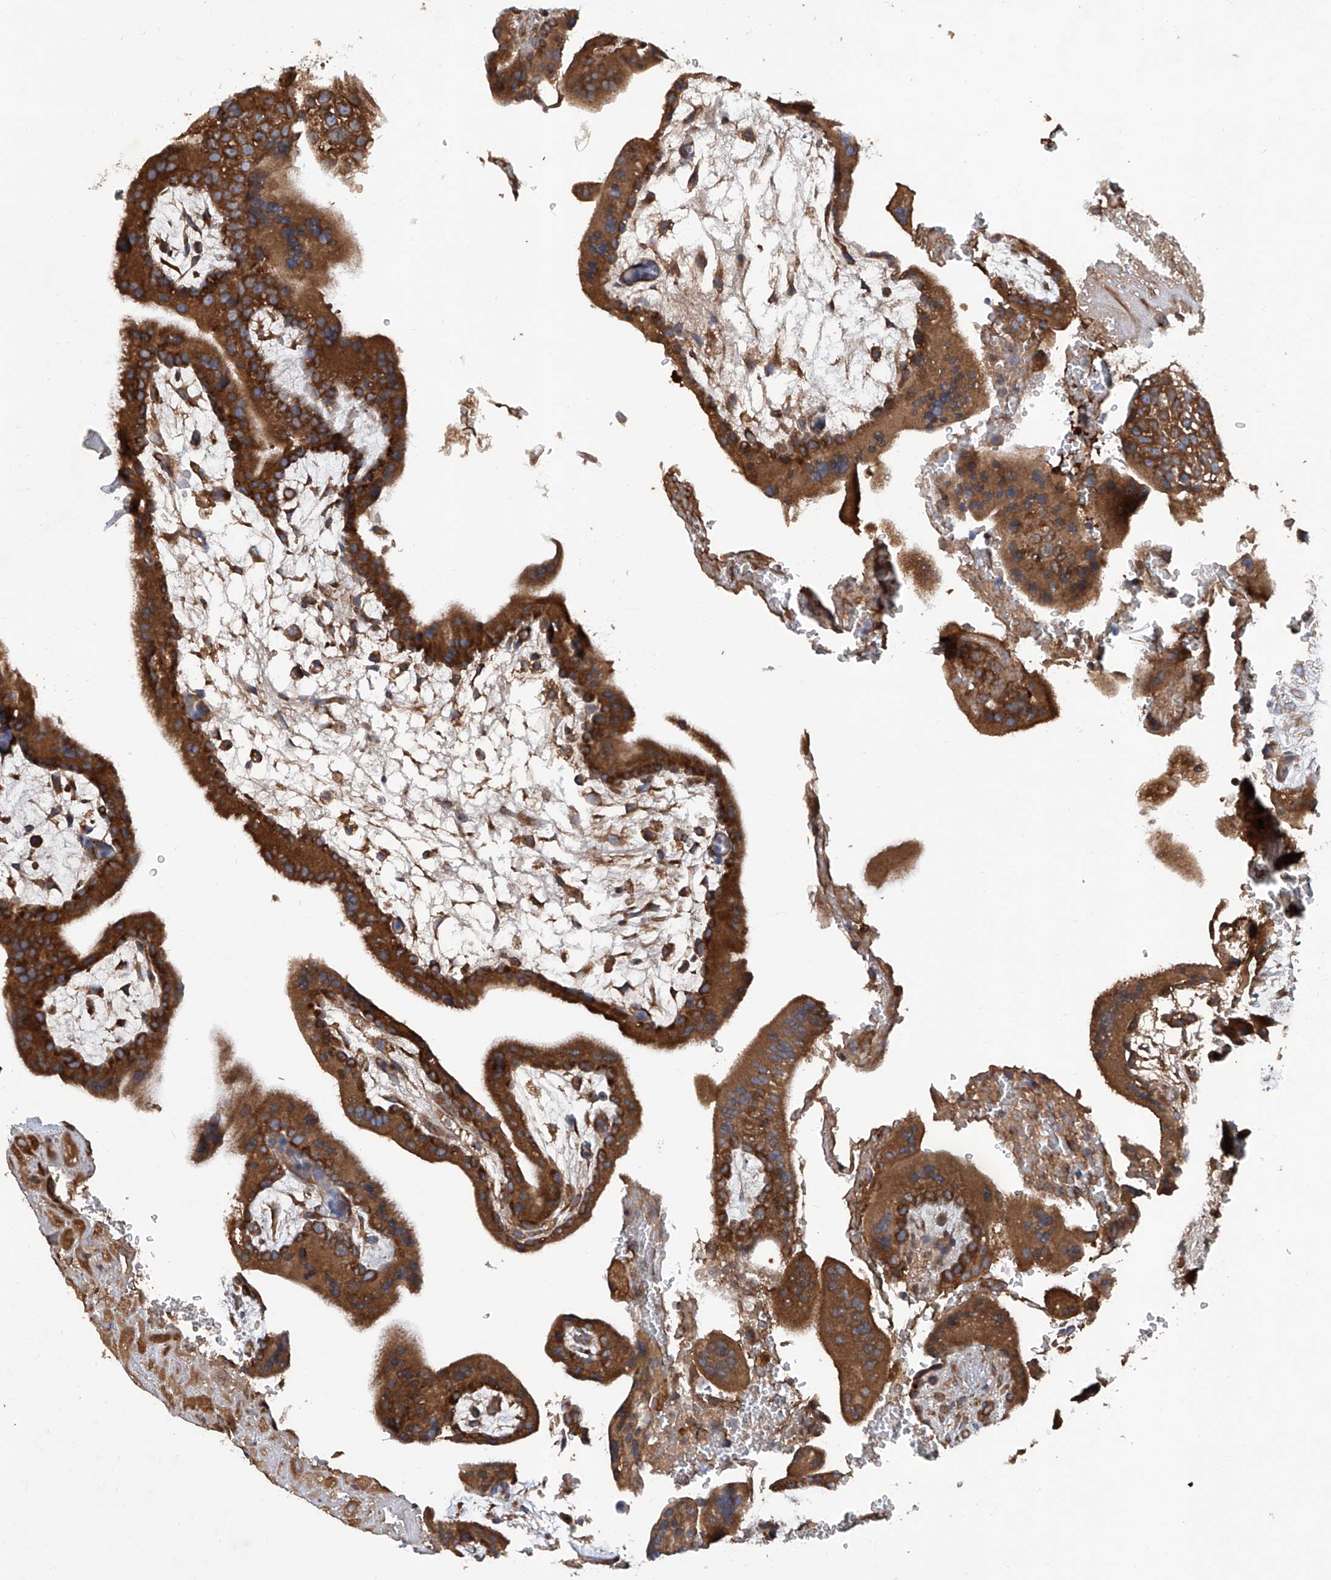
{"staining": {"intensity": "moderate", "quantity": ">75%", "location": "cytoplasmic/membranous"}, "tissue": "placenta", "cell_type": "Decidual cells", "image_type": "normal", "snomed": [{"axis": "morphology", "description": "Normal tissue, NOS"}, {"axis": "topography", "description": "Placenta"}], "caption": "Immunohistochemistry micrograph of benign placenta stained for a protein (brown), which demonstrates medium levels of moderate cytoplasmic/membranous positivity in about >75% of decidual cells.", "gene": "ASCC3", "patient": {"sex": "female", "age": 35}}